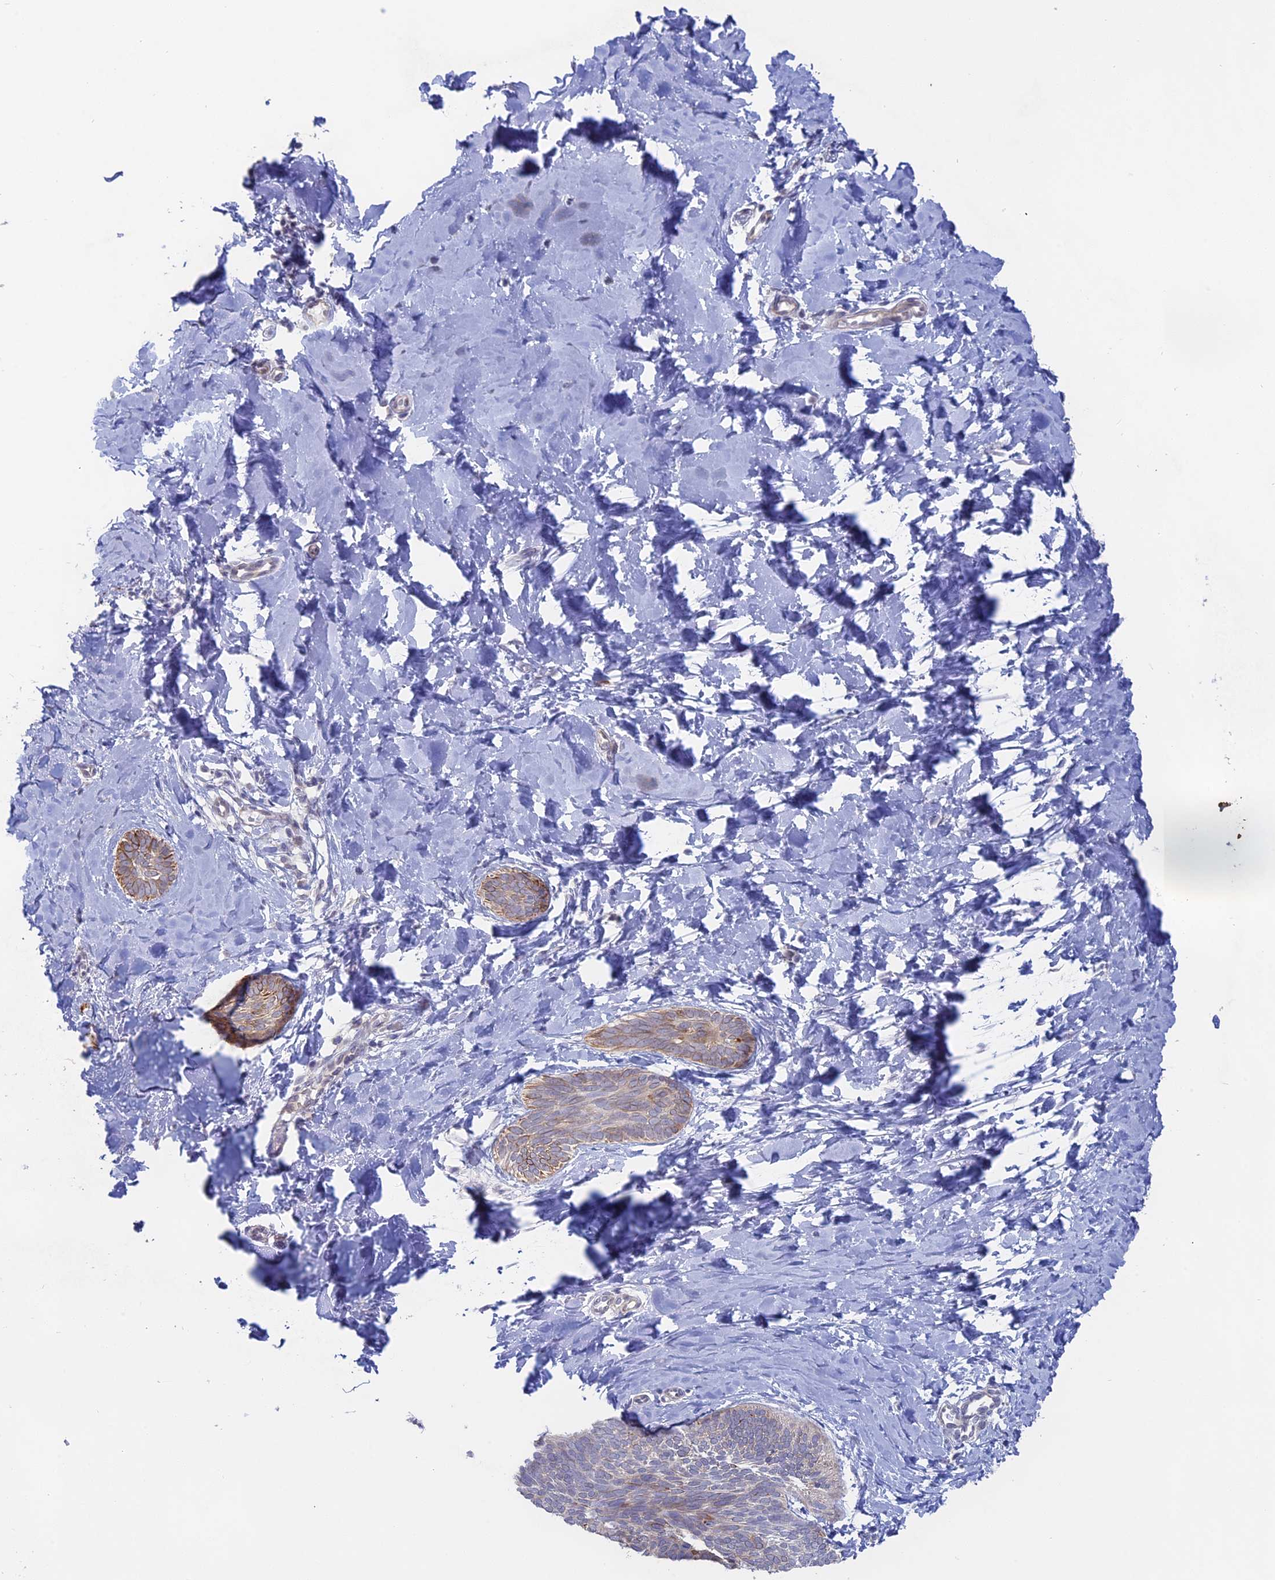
{"staining": {"intensity": "moderate", "quantity": "25%-75%", "location": "cytoplasmic/membranous"}, "tissue": "skin cancer", "cell_type": "Tumor cells", "image_type": "cancer", "snomed": [{"axis": "morphology", "description": "Basal cell carcinoma"}, {"axis": "topography", "description": "Skin"}], "caption": "A high-resolution histopathology image shows immunohistochemistry (IHC) staining of basal cell carcinoma (skin), which displays moderate cytoplasmic/membranous positivity in about 25%-75% of tumor cells. (IHC, brightfield microscopy, high magnification).", "gene": "MYO5B", "patient": {"sex": "female", "age": 81}}